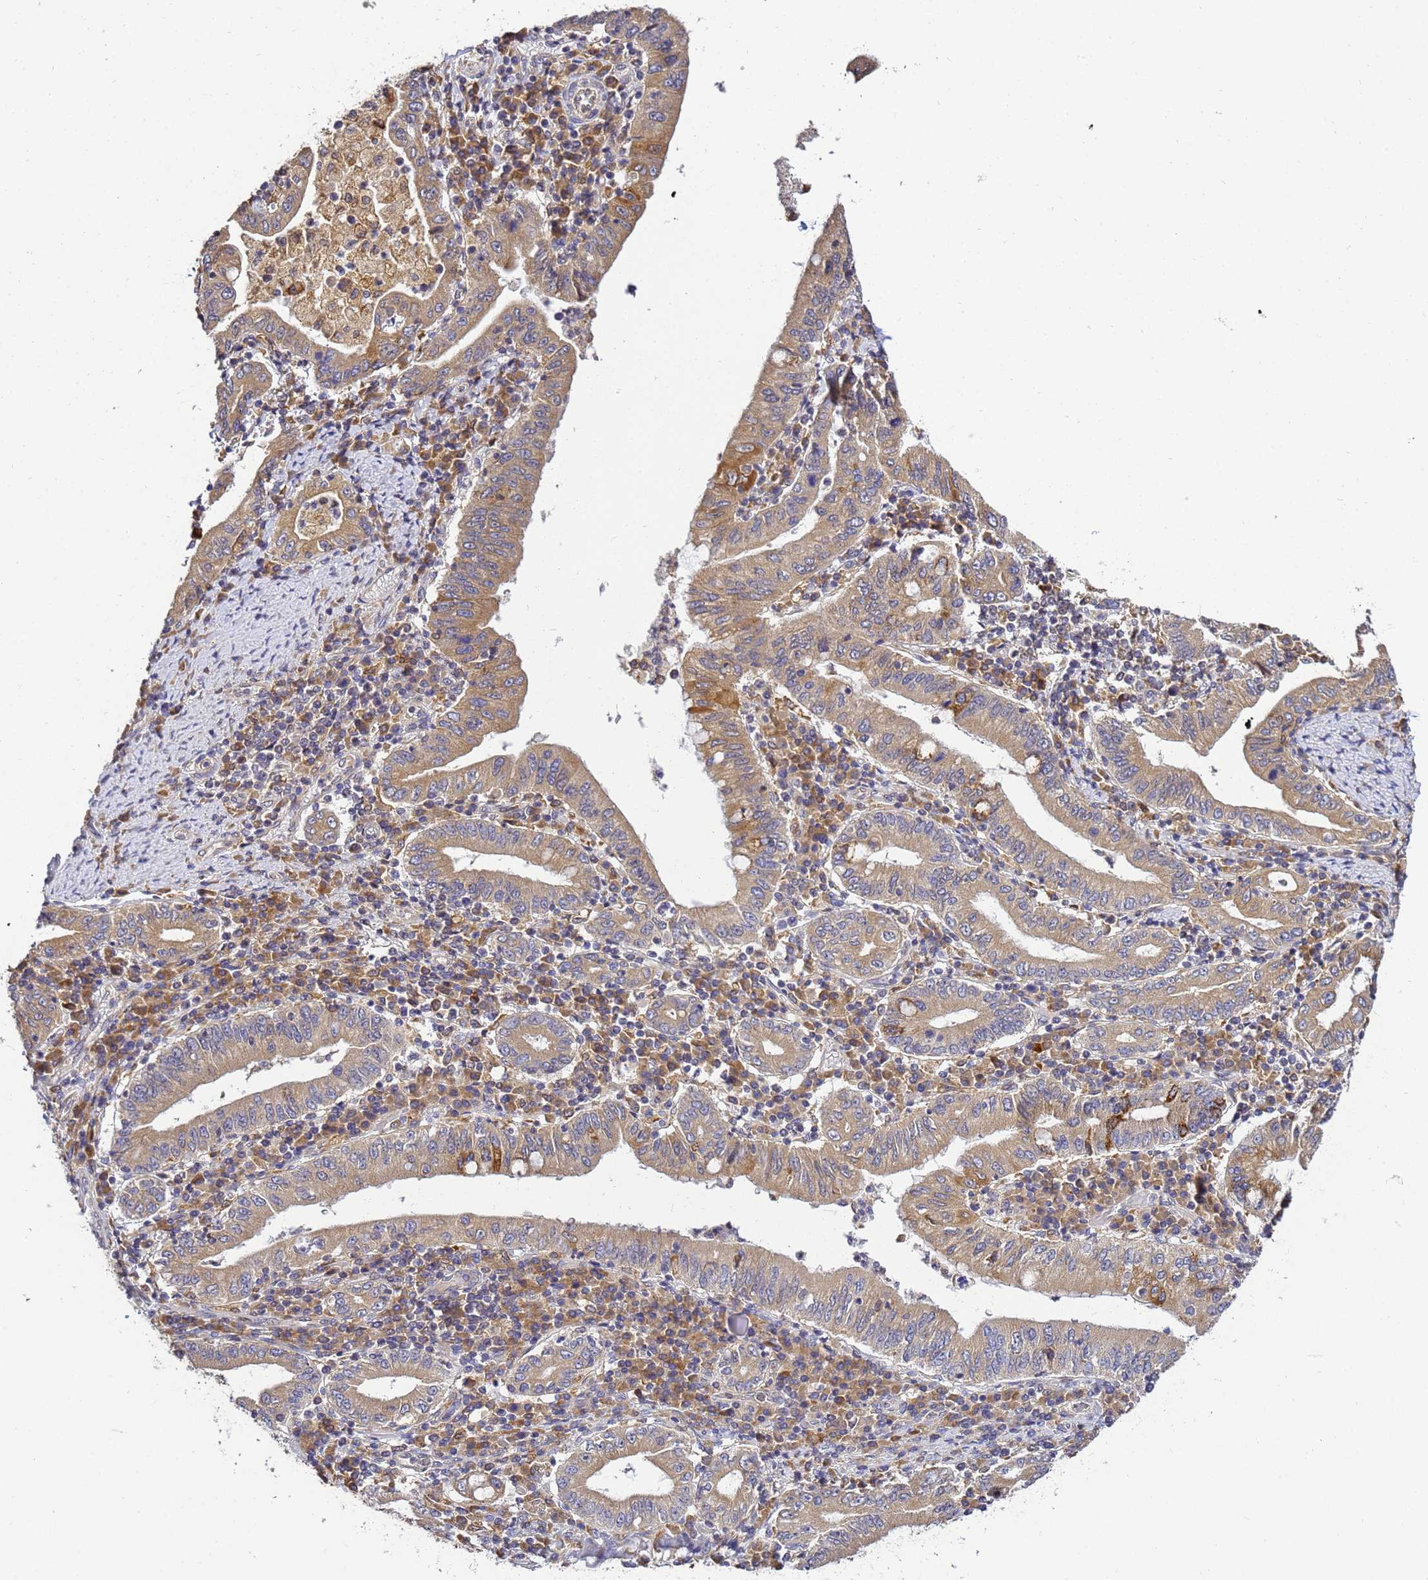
{"staining": {"intensity": "moderate", "quantity": ">75%", "location": "cytoplasmic/membranous"}, "tissue": "stomach cancer", "cell_type": "Tumor cells", "image_type": "cancer", "snomed": [{"axis": "morphology", "description": "Normal tissue, NOS"}, {"axis": "morphology", "description": "Adenocarcinoma, NOS"}, {"axis": "topography", "description": "Esophagus"}, {"axis": "topography", "description": "Stomach, upper"}, {"axis": "topography", "description": "Peripheral nerve tissue"}], "caption": "High-power microscopy captured an immunohistochemistry (IHC) histopathology image of stomach adenocarcinoma, revealing moderate cytoplasmic/membranous positivity in about >75% of tumor cells. The protein of interest is shown in brown color, while the nuclei are stained blue.", "gene": "ADPGK", "patient": {"sex": "male", "age": 62}}